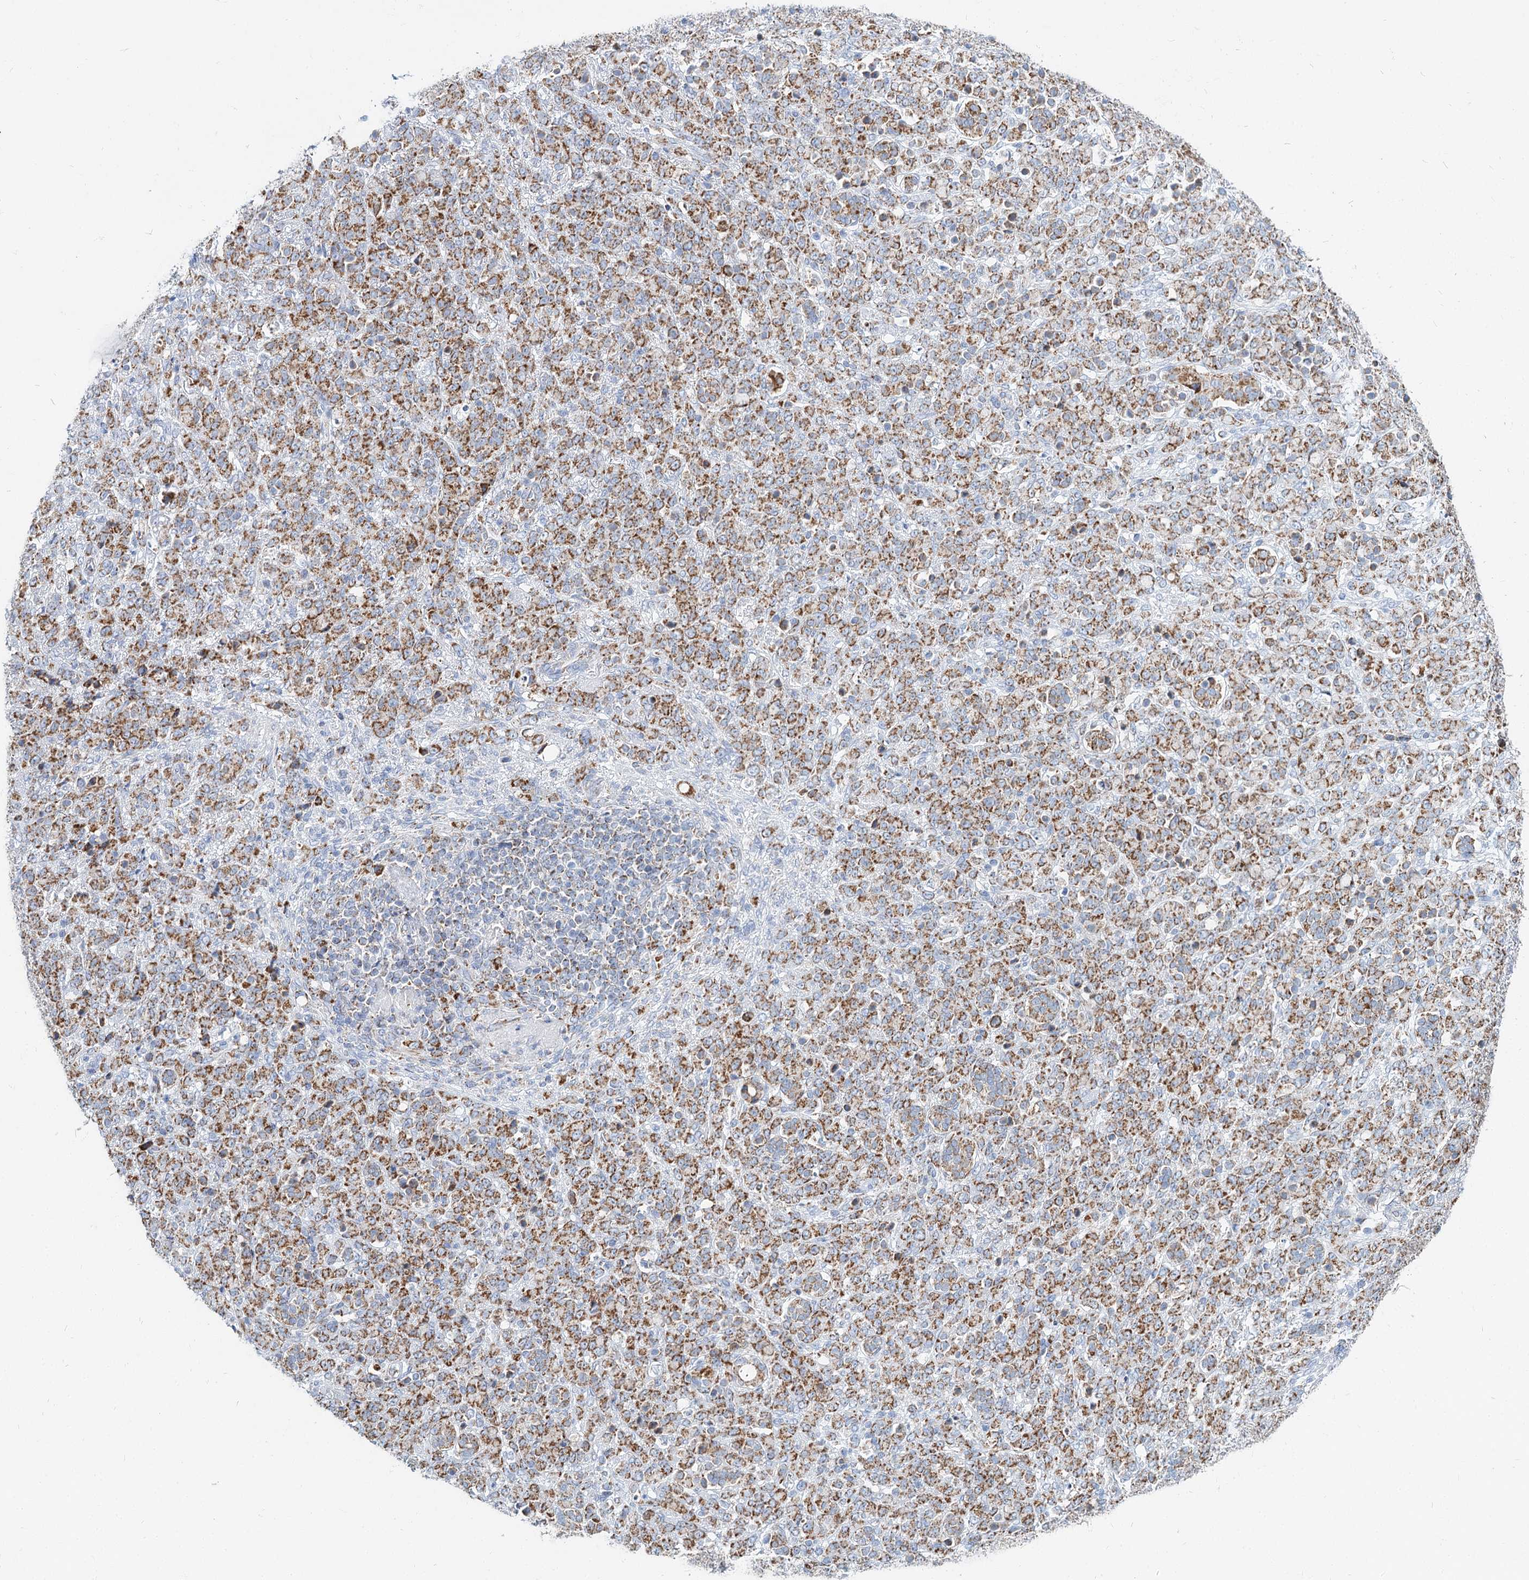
{"staining": {"intensity": "moderate", "quantity": ">75%", "location": "cytoplasmic/membranous"}, "tissue": "stomach cancer", "cell_type": "Tumor cells", "image_type": "cancer", "snomed": [{"axis": "morphology", "description": "Adenocarcinoma, NOS"}, {"axis": "topography", "description": "Stomach"}], "caption": "A medium amount of moderate cytoplasmic/membranous positivity is seen in about >75% of tumor cells in stomach cancer (adenocarcinoma) tissue. Using DAB (3,3'-diaminobenzidine) (brown) and hematoxylin (blue) stains, captured at high magnification using brightfield microscopy.", "gene": "MCCC2", "patient": {"sex": "female", "age": 79}}